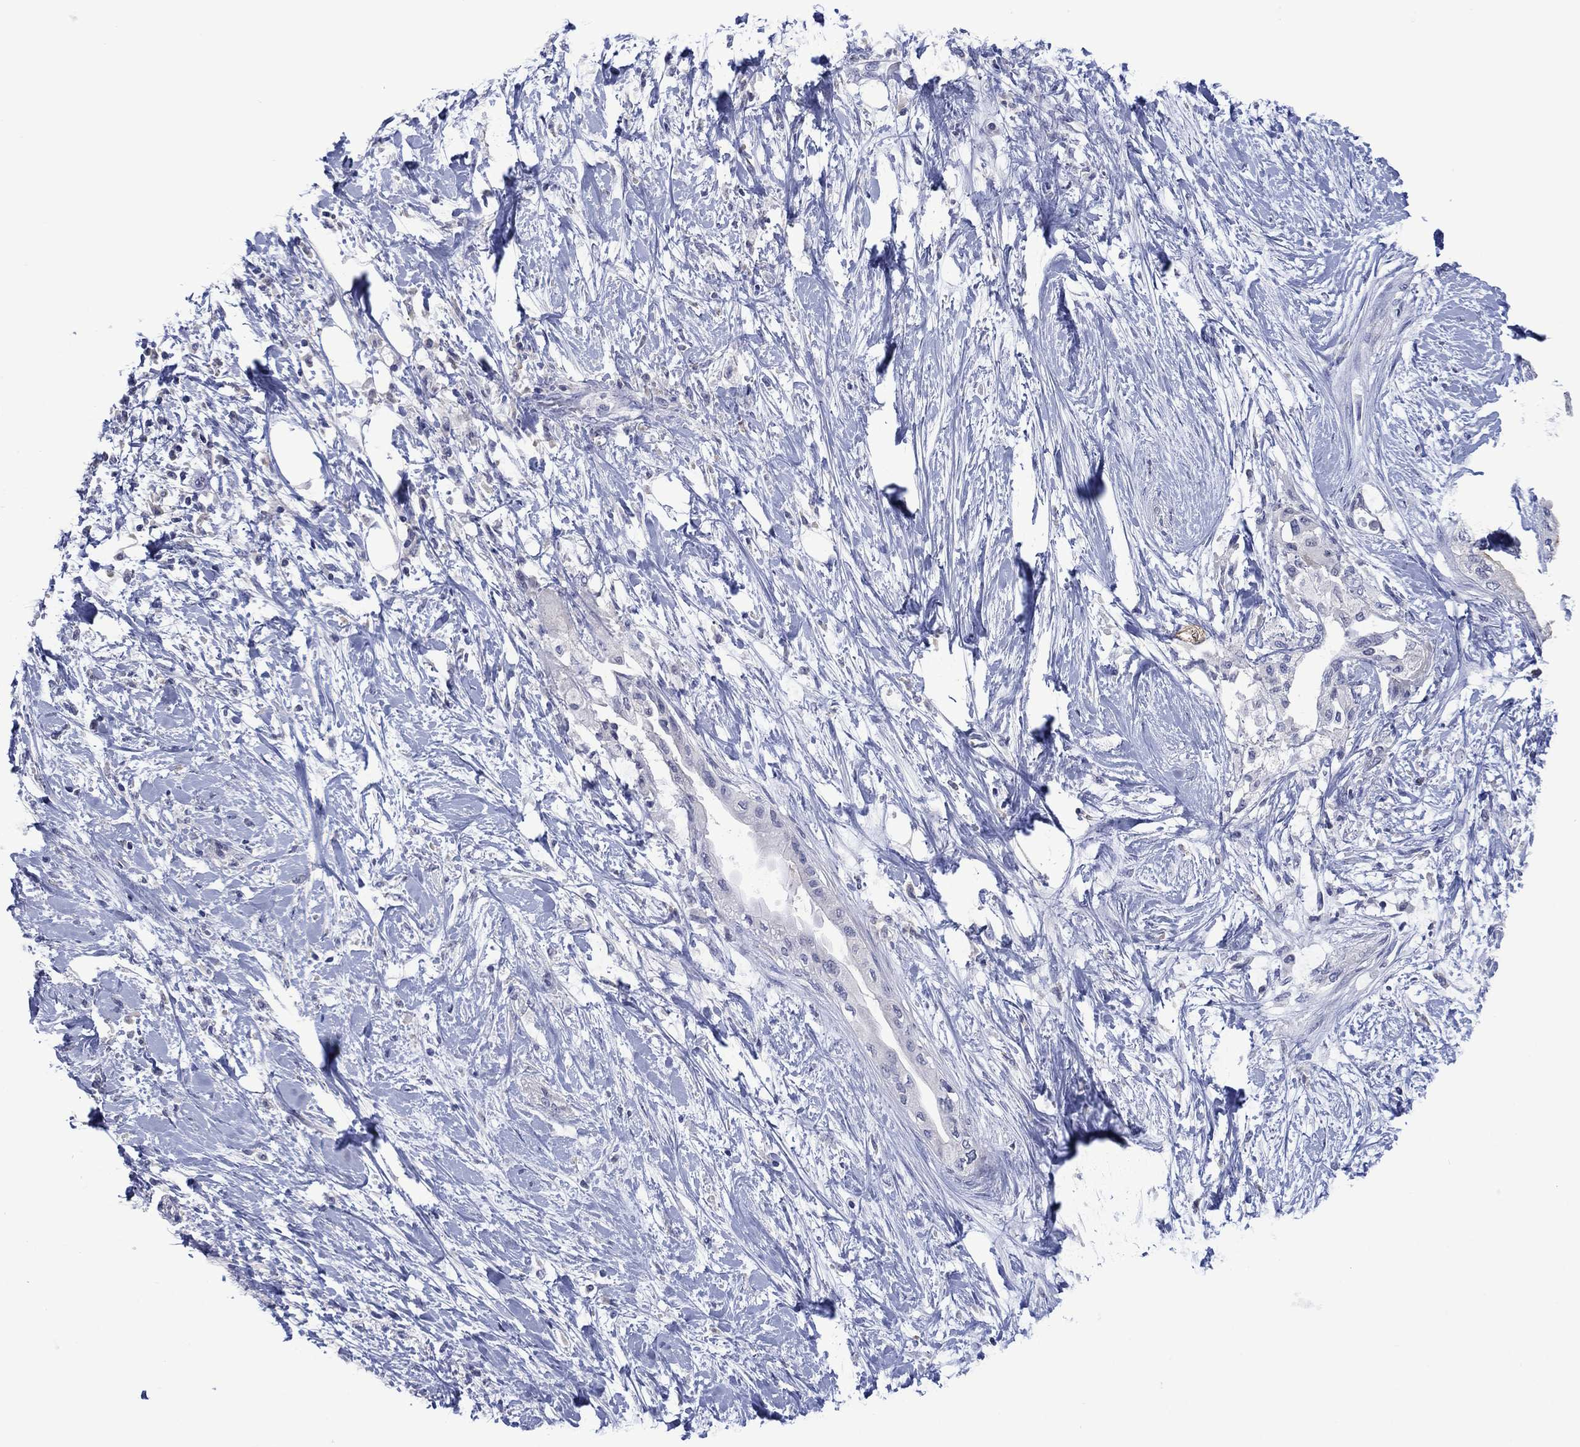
{"staining": {"intensity": "strong", "quantity": "<25%", "location": "cytoplasmic/membranous"}, "tissue": "pancreatic cancer", "cell_type": "Tumor cells", "image_type": "cancer", "snomed": [{"axis": "morphology", "description": "Normal tissue, NOS"}, {"axis": "morphology", "description": "Adenocarcinoma, NOS"}, {"axis": "topography", "description": "Pancreas"}, {"axis": "topography", "description": "Duodenum"}], "caption": "A micrograph of pancreatic cancer stained for a protein shows strong cytoplasmic/membranous brown staining in tumor cells.", "gene": "FER1L6", "patient": {"sex": "female", "age": 60}}